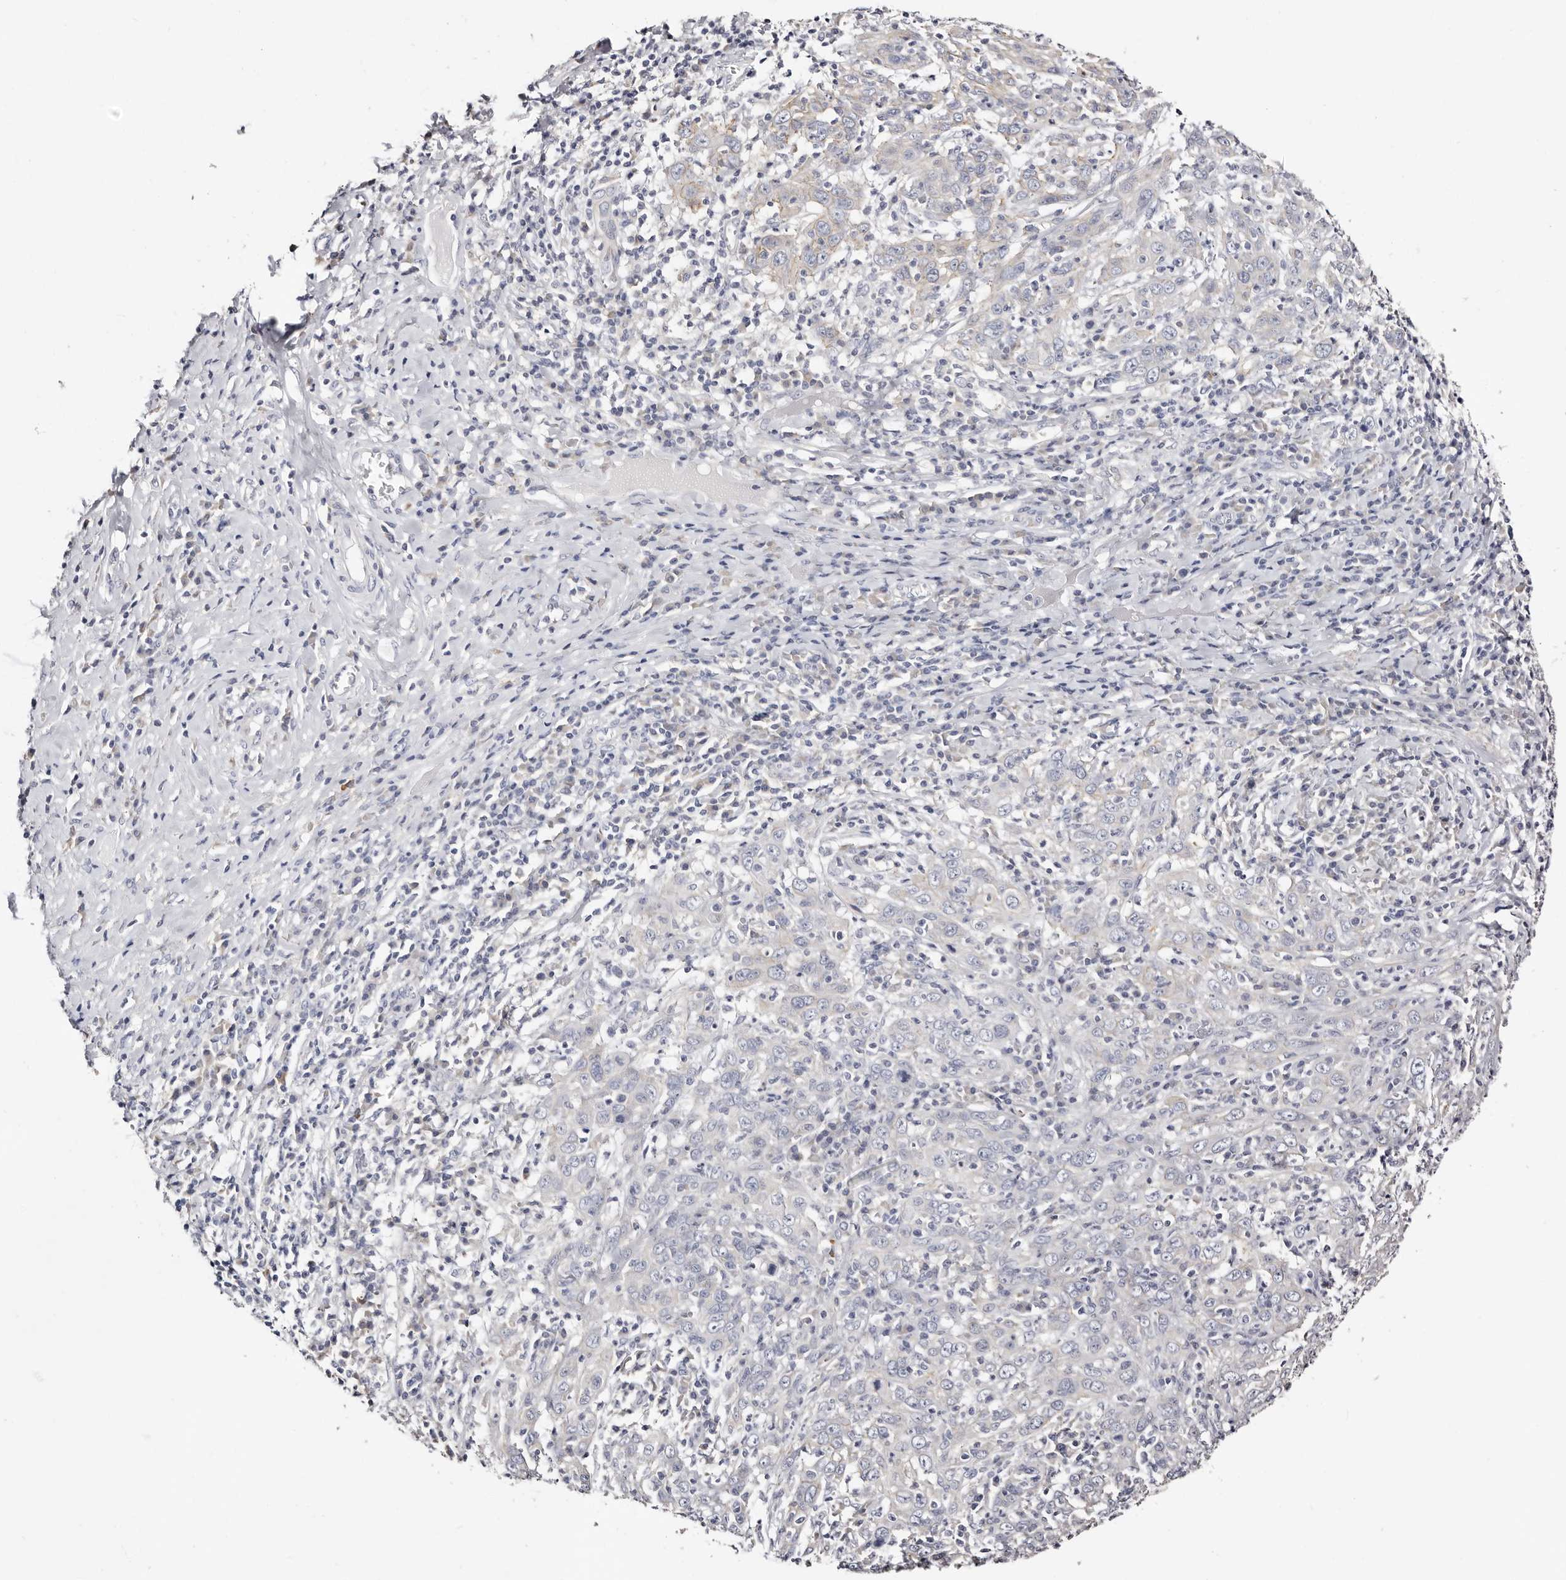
{"staining": {"intensity": "negative", "quantity": "none", "location": "none"}, "tissue": "cervical cancer", "cell_type": "Tumor cells", "image_type": "cancer", "snomed": [{"axis": "morphology", "description": "Squamous cell carcinoma, NOS"}, {"axis": "topography", "description": "Cervix"}], "caption": "Protein analysis of squamous cell carcinoma (cervical) displays no significant expression in tumor cells. (Brightfield microscopy of DAB (3,3'-diaminobenzidine) immunohistochemistry (IHC) at high magnification).", "gene": "ROM1", "patient": {"sex": "female", "age": 46}}